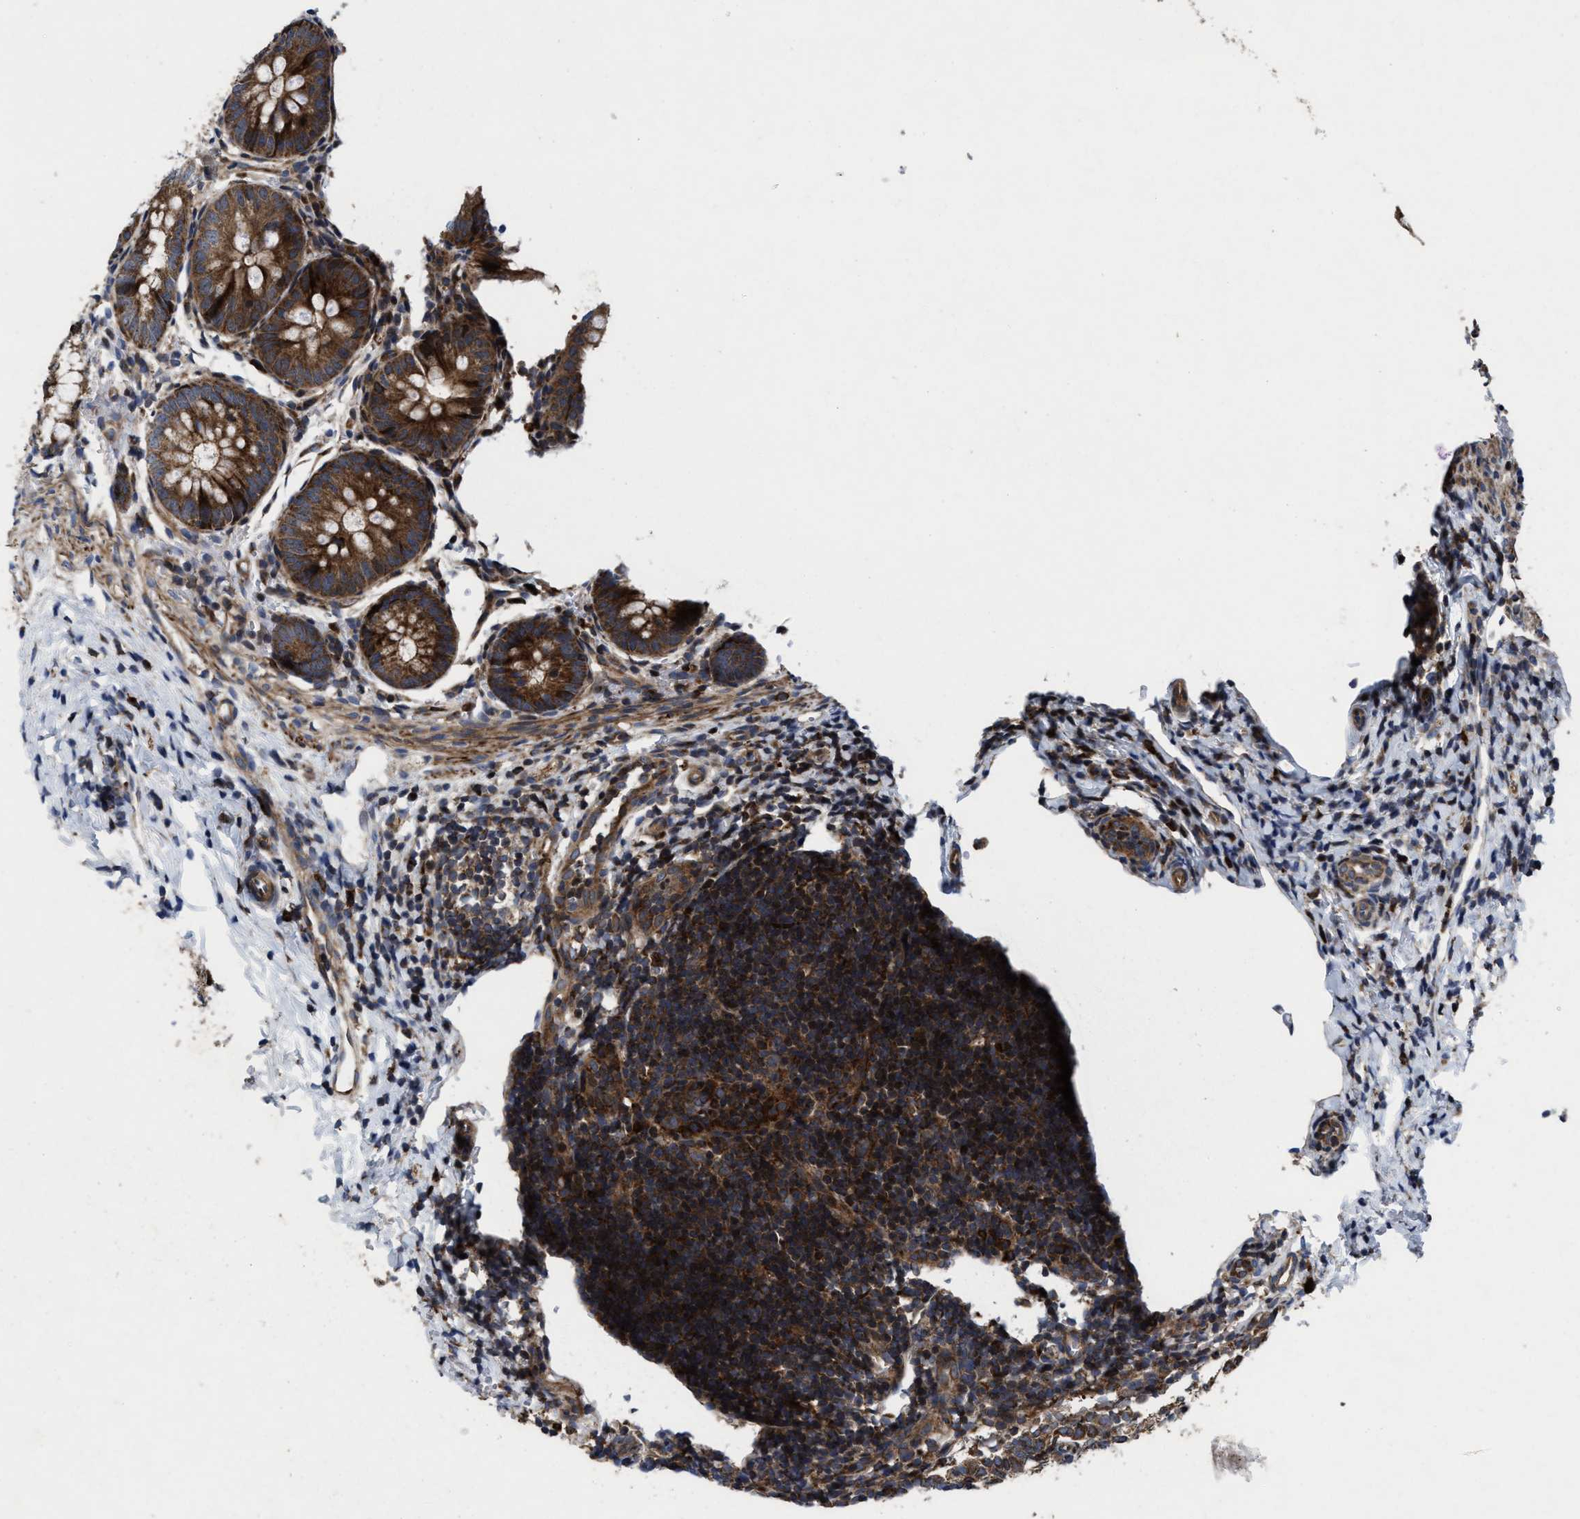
{"staining": {"intensity": "strong", "quantity": ">75%", "location": "cytoplasmic/membranous"}, "tissue": "appendix", "cell_type": "Glandular cells", "image_type": "normal", "snomed": [{"axis": "morphology", "description": "Normal tissue, NOS"}, {"axis": "topography", "description": "Appendix"}], "caption": "Protein expression analysis of unremarkable human appendix reveals strong cytoplasmic/membranous expression in approximately >75% of glandular cells. (DAB (3,3'-diaminobenzidine) IHC, brown staining for protein, blue staining for nuclei).", "gene": "MRPL50", "patient": {"sex": "male", "age": 1}}